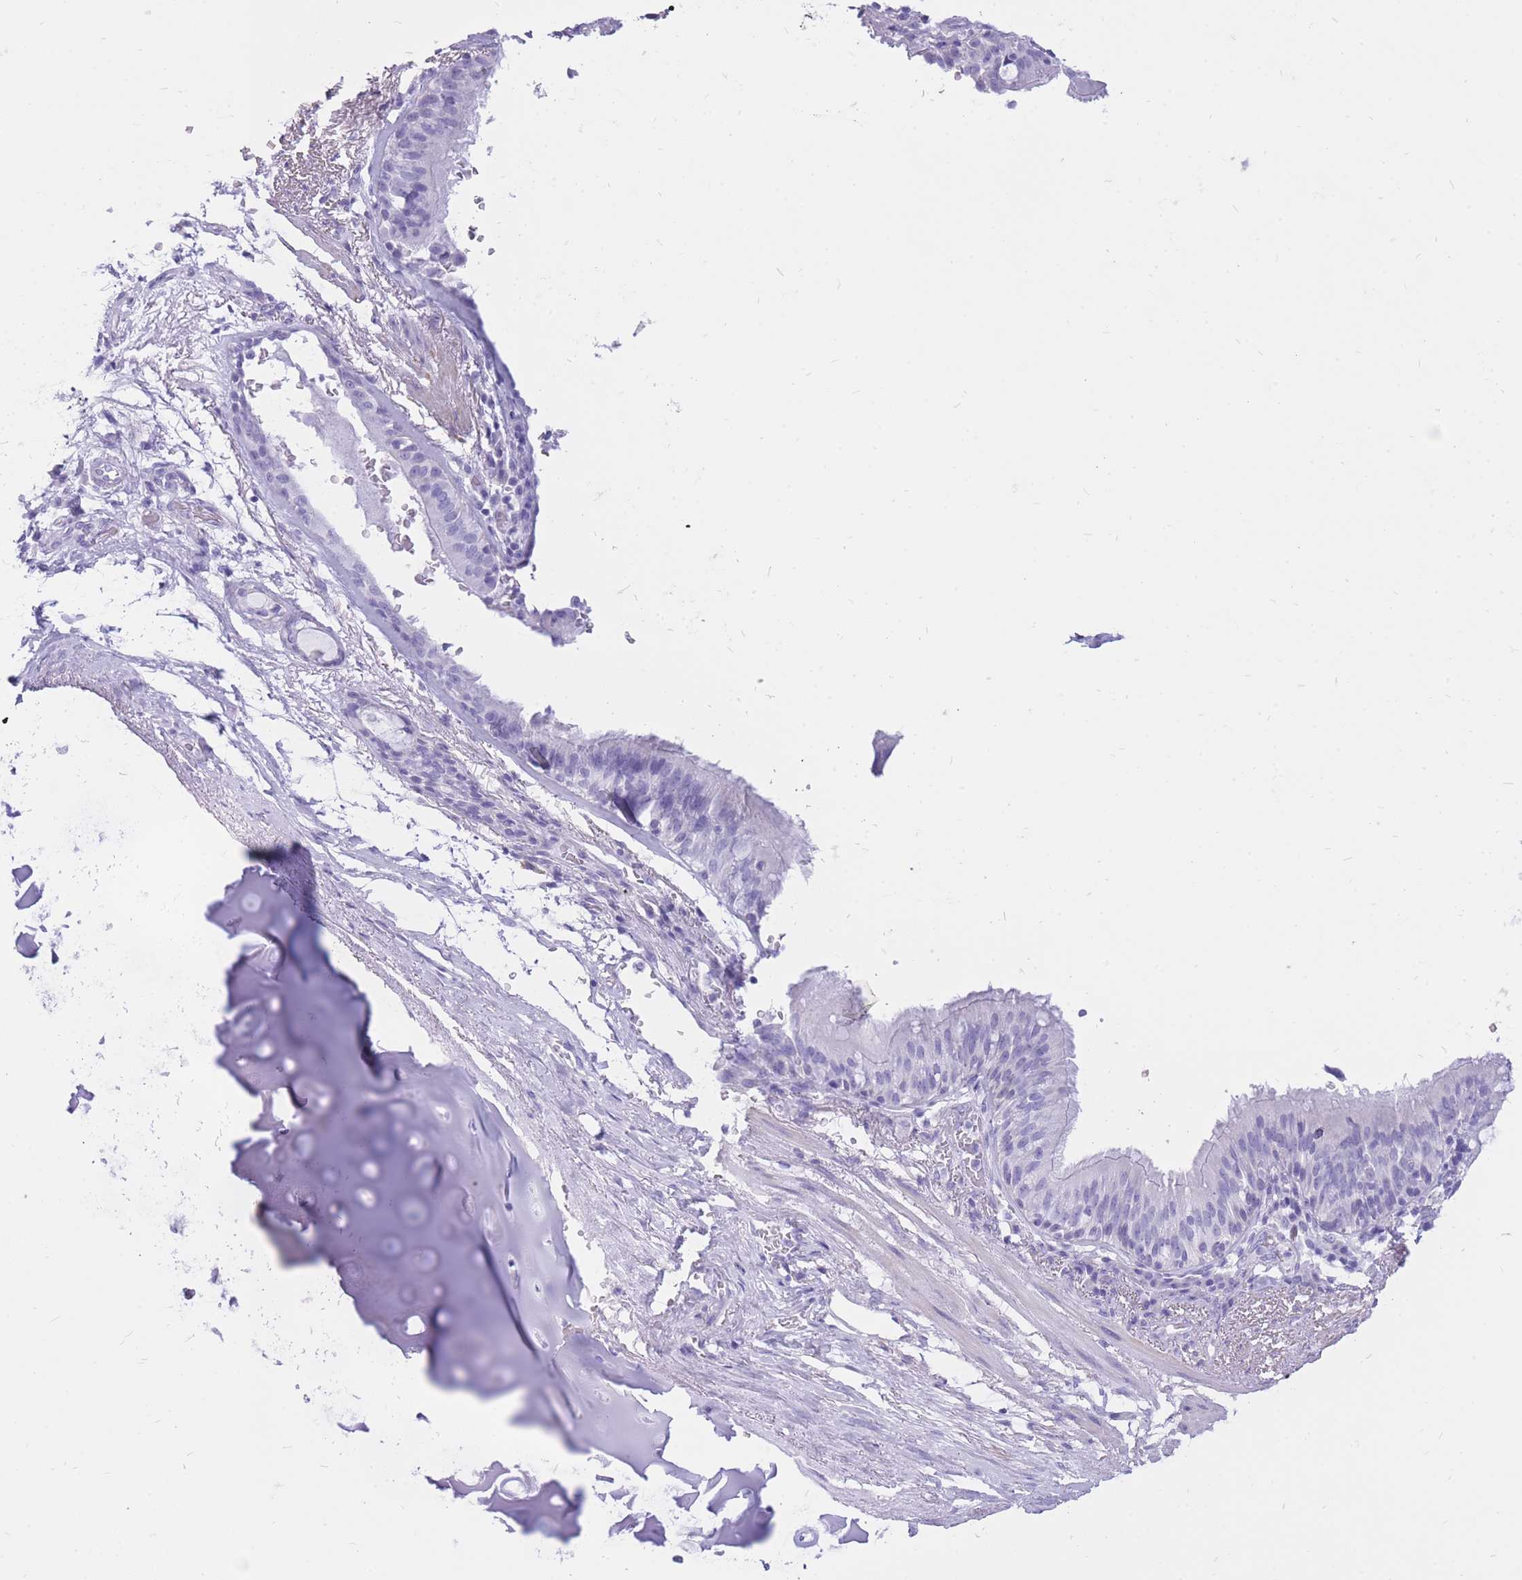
{"staining": {"intensity": "negative", "quantity": "none", "location": "none"}, "tissue": "lung cancer", "cell_type": "Tumor cells", "image_type": "cancer", "snomed": [{"axis": "morphology", "description": "Squamous cell carcinoma, NOS"}, {"axis": "topography", "description": "Lung"}], "caption": "Immunohistochemistry micrograph of lung cancer stained for a protein (brown), which shows no staining in tumor cells.", "gene": "CYP21A2", "patient": {"sex": "male", "age": 66}}